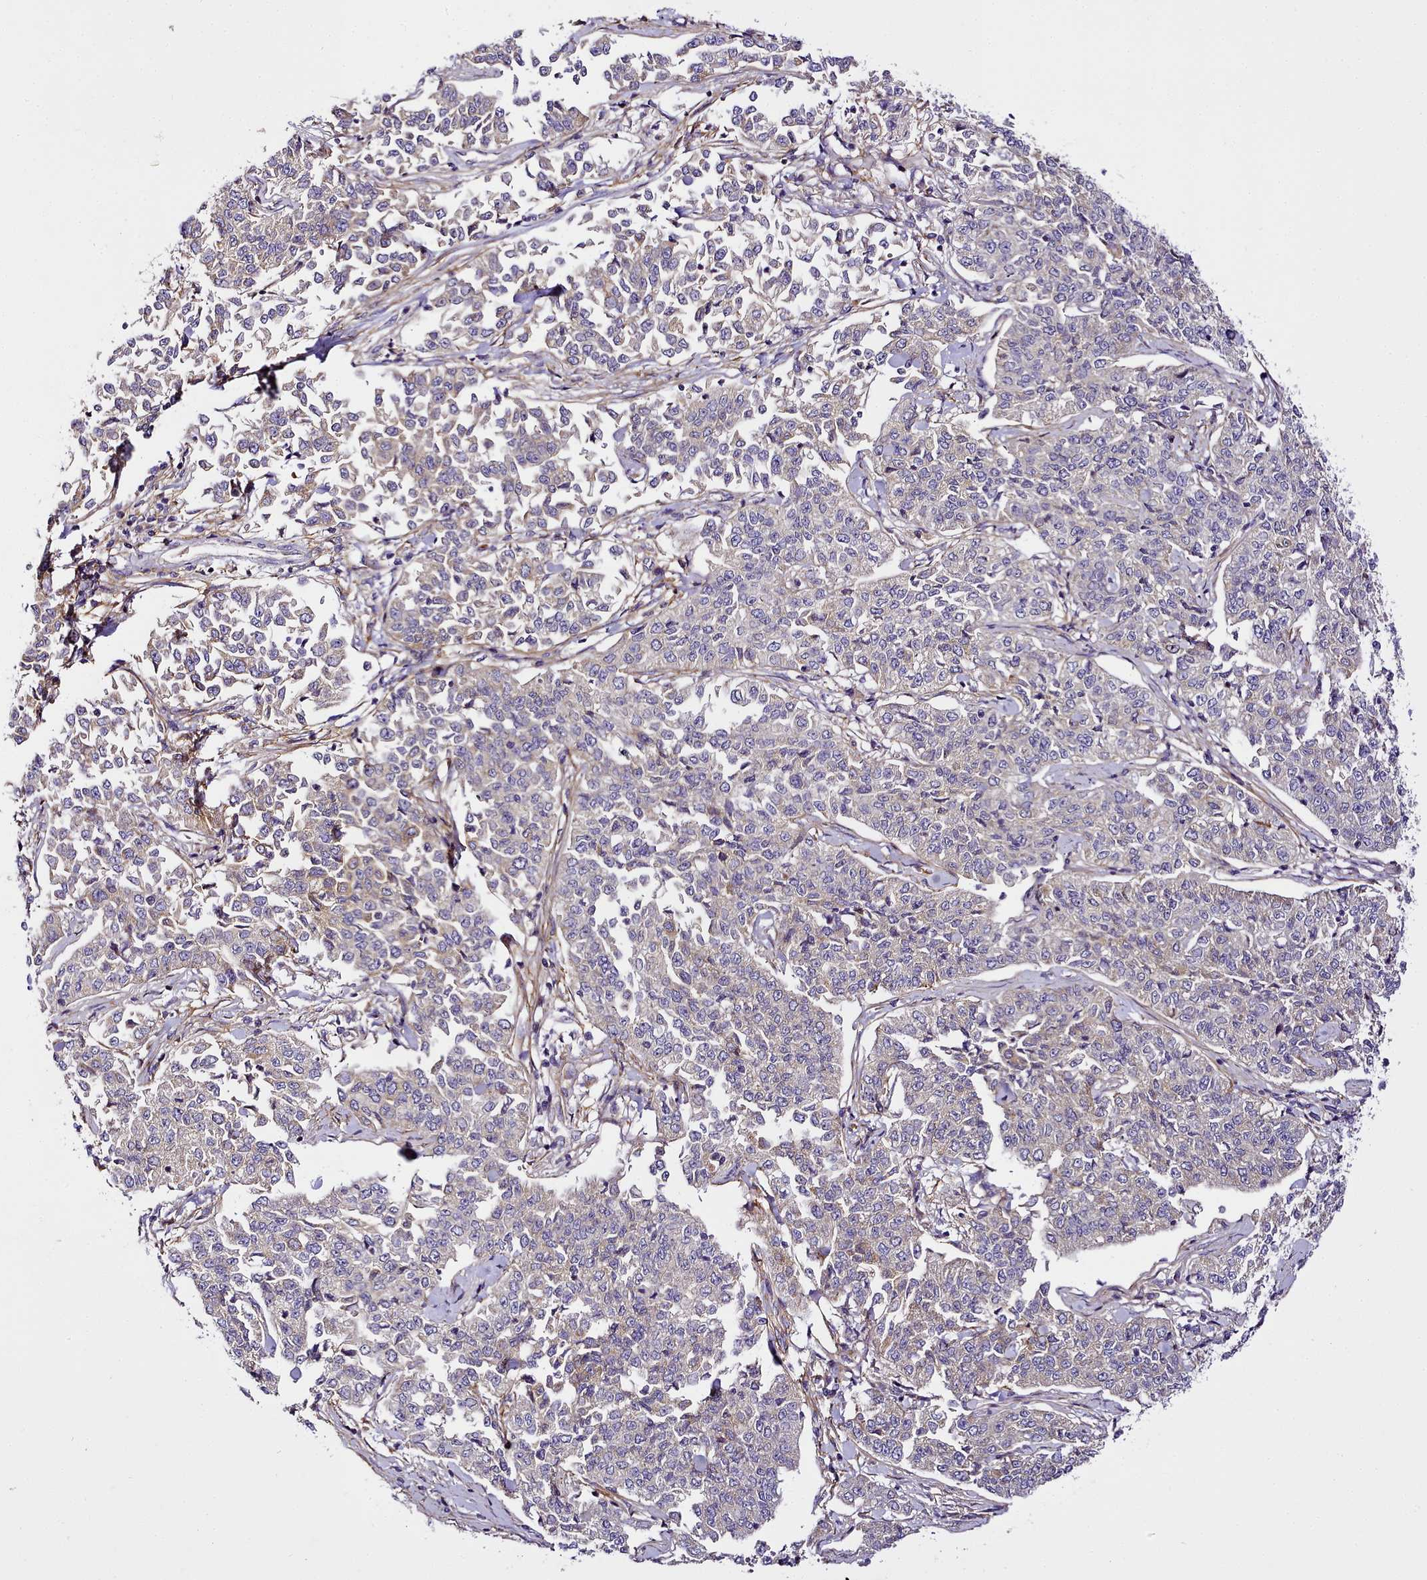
{"staining": {"intensity": "negative", "quantity": "none", "location": "none"}, "tissue": "cervical cancer", "cell_type": "Tumor cells", "image_type": "cancer", "snomed": [{"axis": "morphology", "description": "Squamous cell carcinoma, NOS"}, {"axis": "topography", "description": "Cervix"}], "caption": "Histopathology image shows no protein staining in tumor cells of cervical squamous cell carcinoma tissue.", "gene": "NBPF1", "patient": {"sex": "female", "age": 35}}